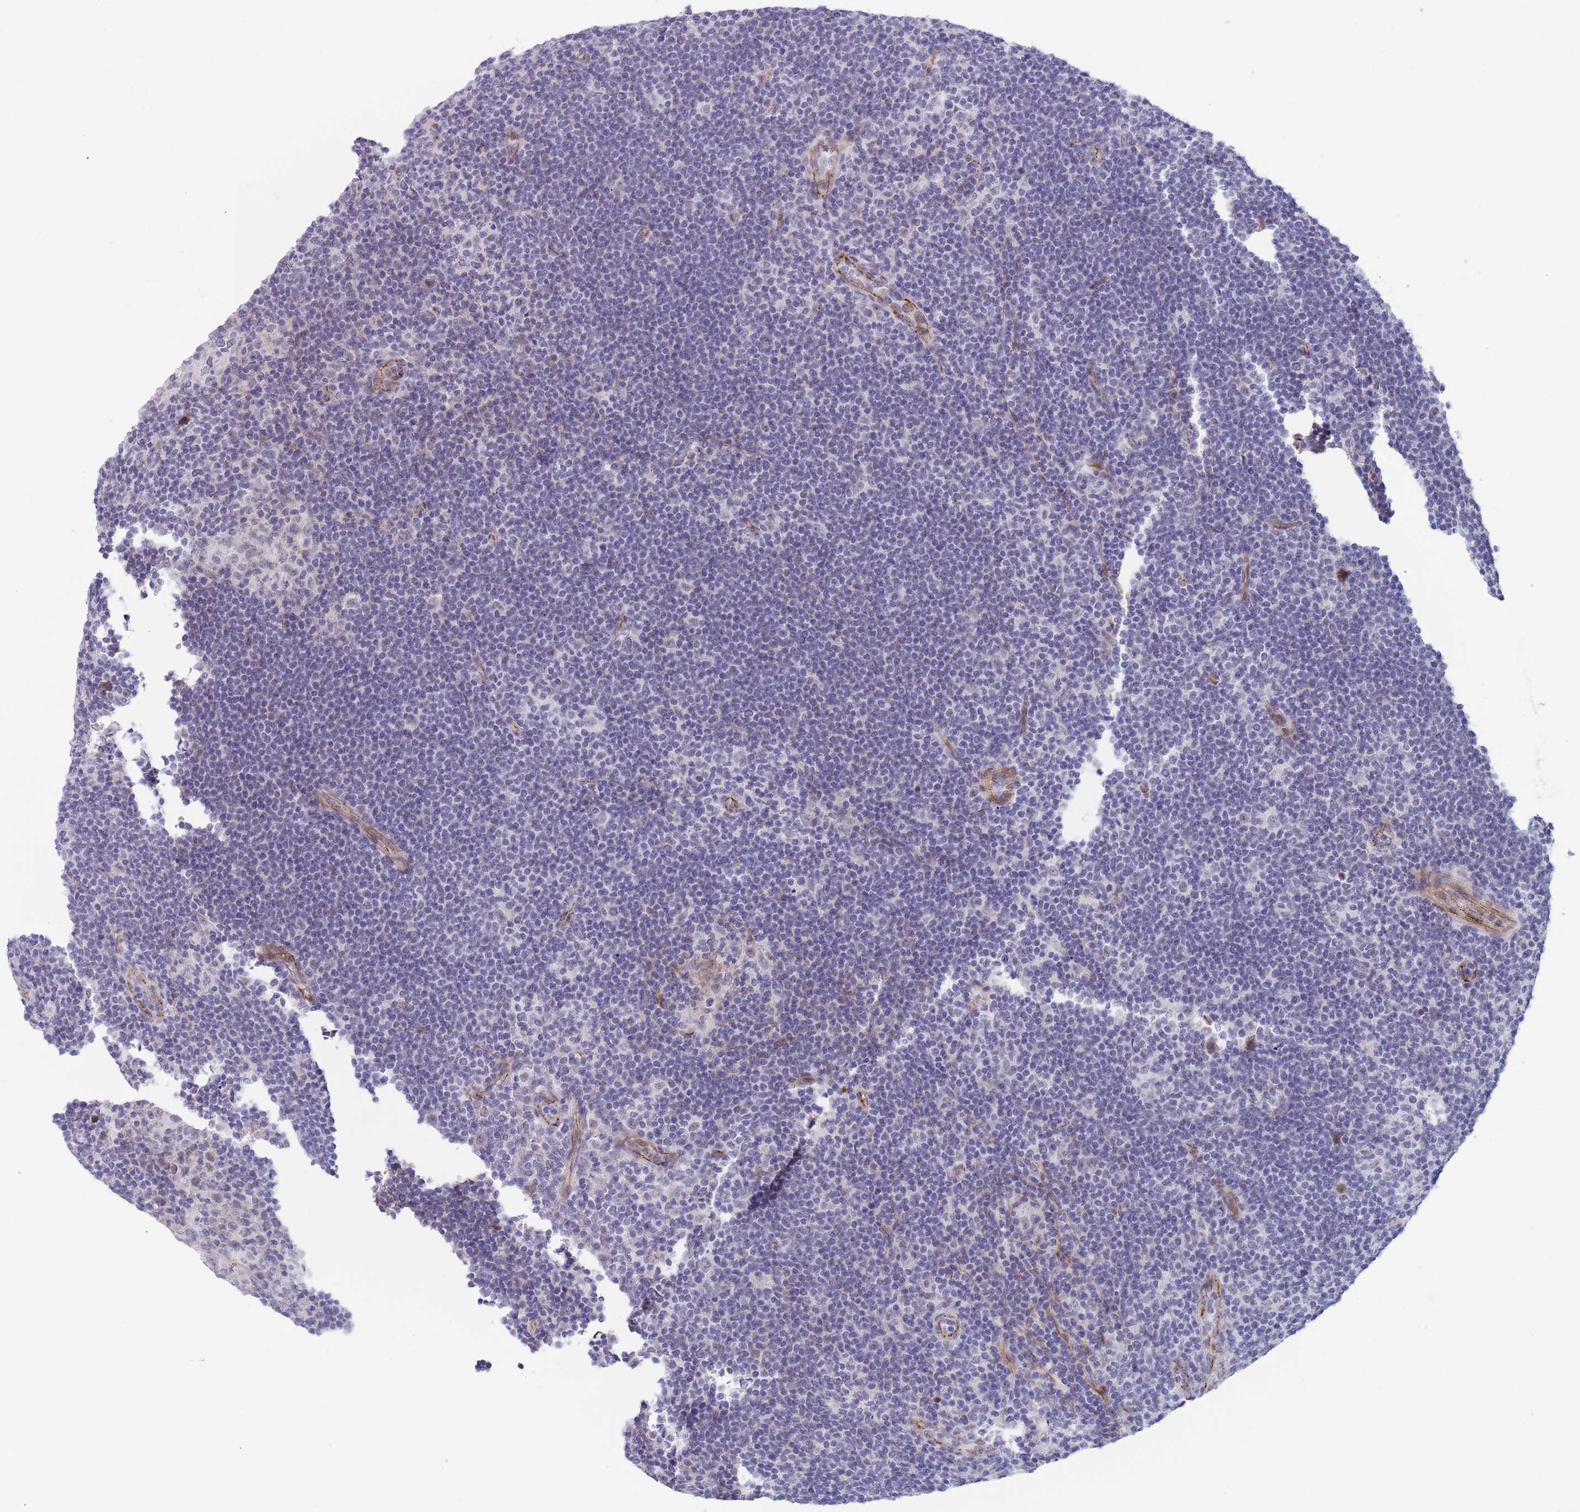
{"staining": {"intensity": "negative", "quantity": "none", "location": "none"}, "tissue": "lymphoma", "cell_type": "Tumor cells", "image_type": "cancer", "snomed": [{"axis": "morphology", "description": "Hodgkin's disease, NOS"}, {"axis": "topography", "description": "Lymph node"}], "caption": "An IHC histopathology image of lymphoma is shown. There is no staining in tumor cells of lymphoma.", "gene": "OR5A2", "patient": {"sex": "female", "age": 57}}